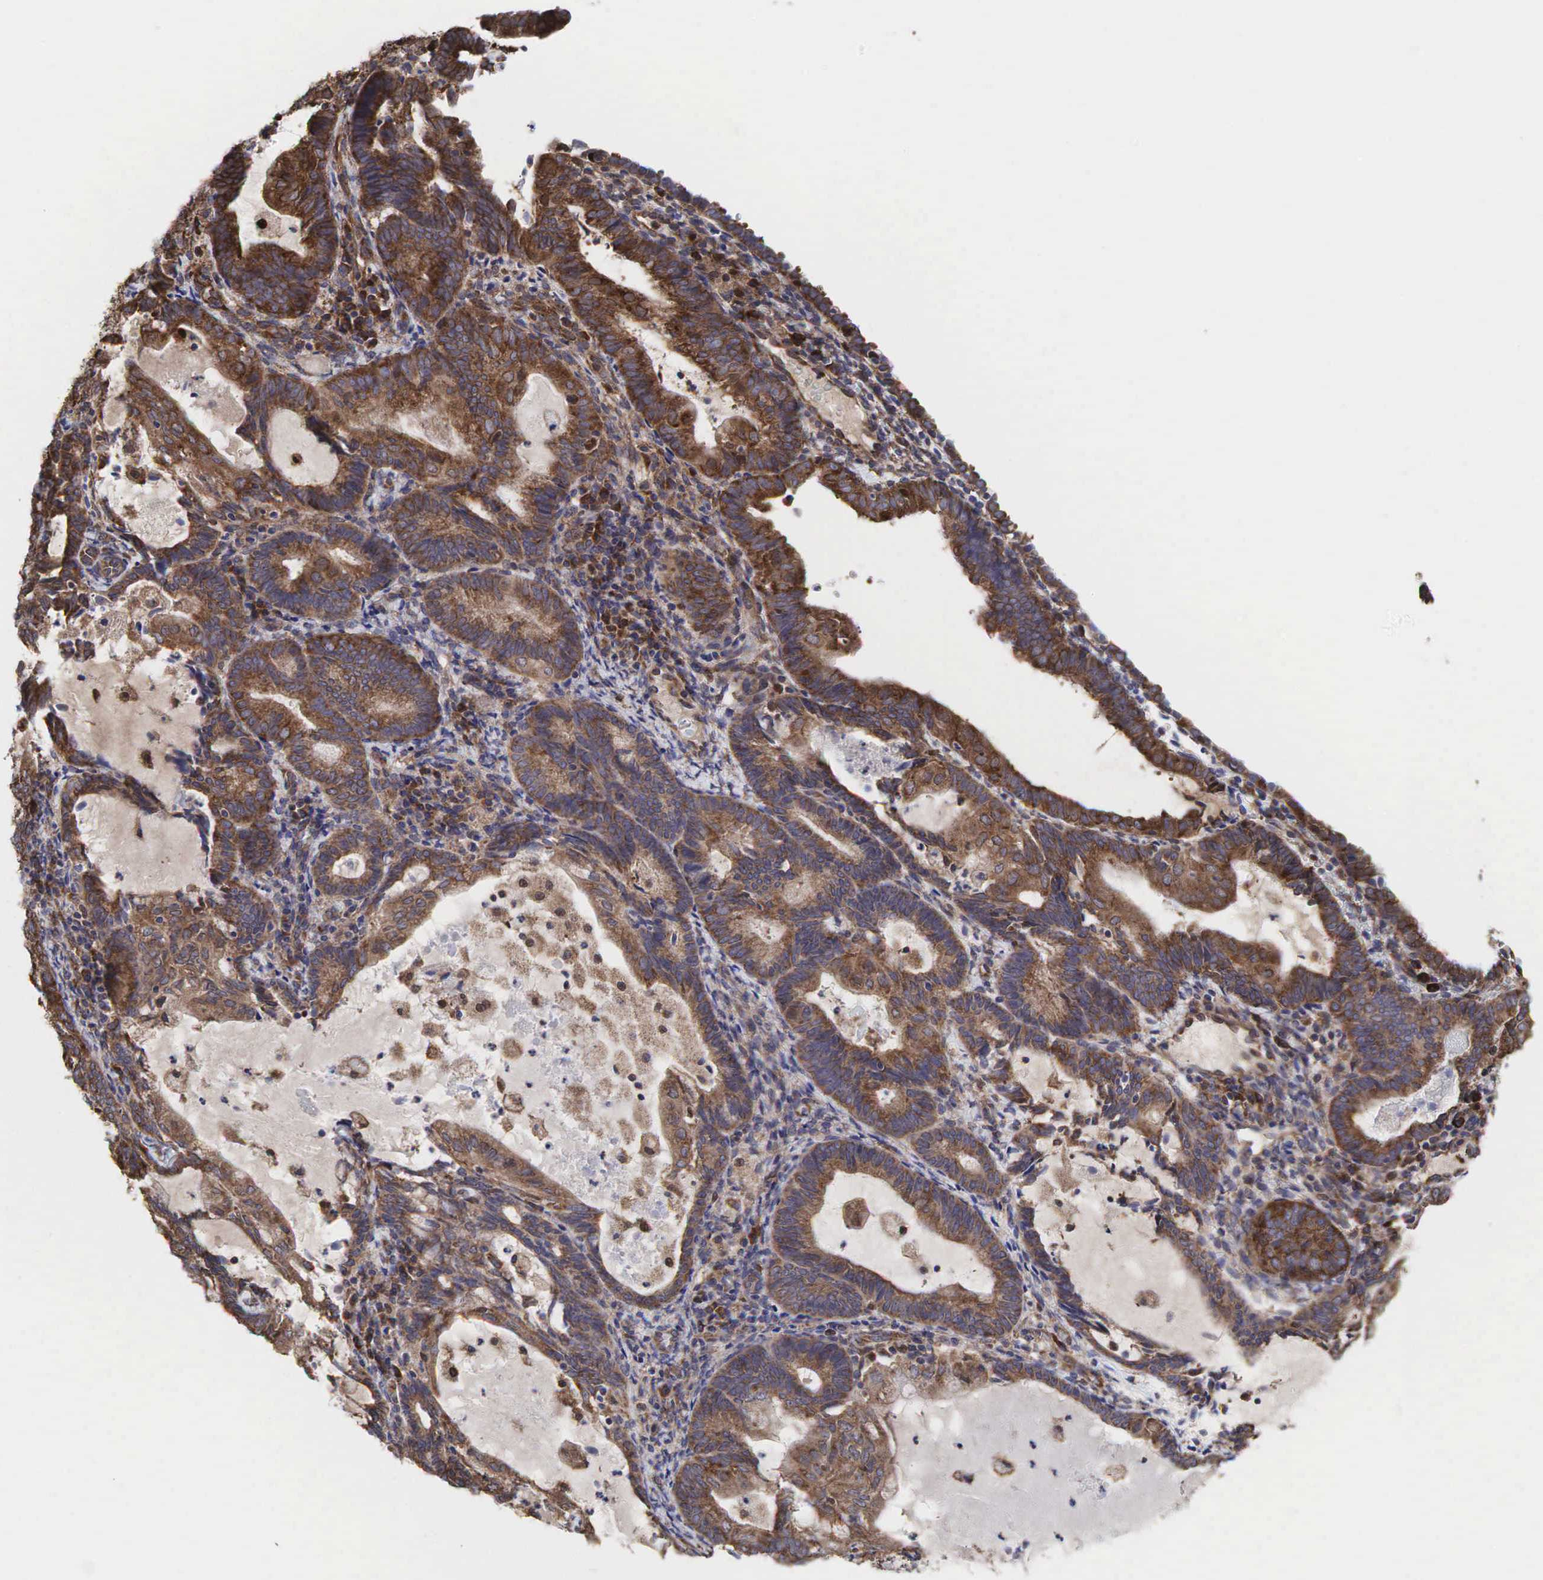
{"staining": {"intensity": "moderate", "quantity": ">75%", "location": "cytoplasmic/membranous"}, "tissue": "endometrial cancer", "cell_type": "Tumor cells", "image_type": "cancer", "snomed": [{"axis": "morphology", "description": "Adenocarcinoma, NOS"}, {"axis": "topography", "description": "Endometrium"}], "caption": "DAB (3,3'-diaminobenzidine) immunohistochemical staining of human endometrial adenocarcinoma reveals moderate cytoplasmic/membranous protein positivity in approximately >75% of tumor cells. (IHC, brightfield microscopy, high magnification).", "gene": "PABPC5", "patient": {"sex": "female", "age": 63}}